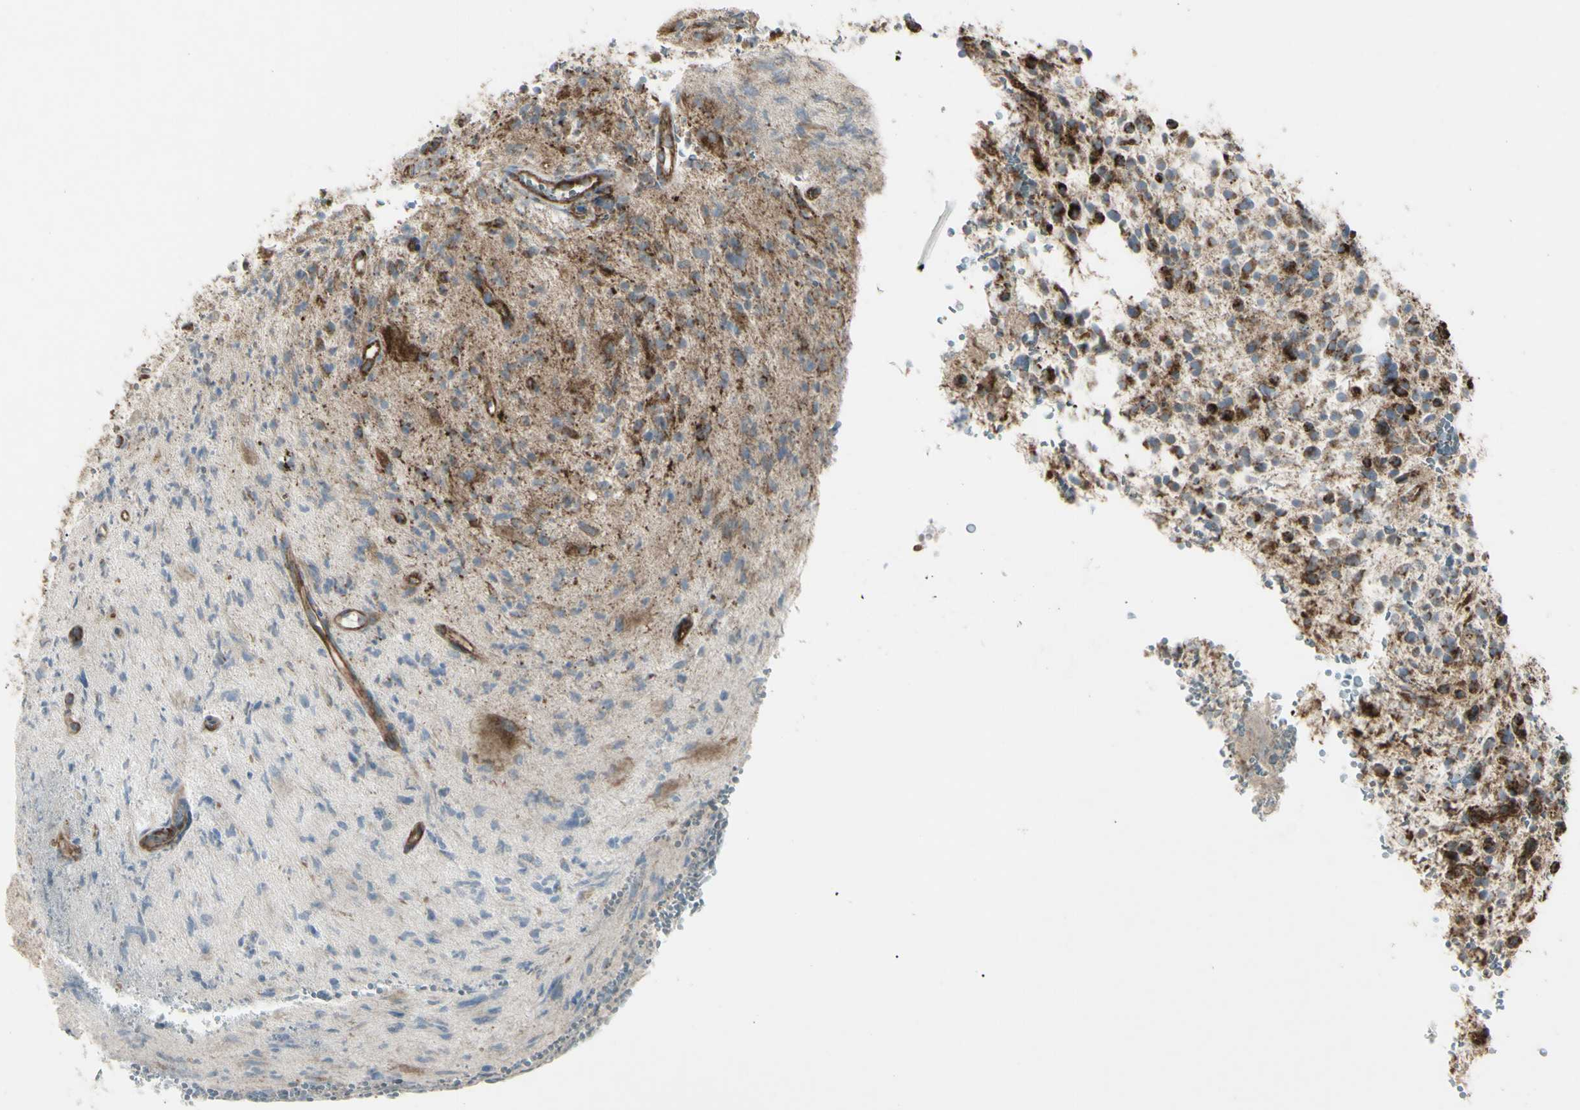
{"staining": {"intensity": "strong", "quantity": "25%-75%", "location": "cytoplasmic/membranous"}, "tissue": "glioma", "cell_type": "Tumor cells", "image_type": "cancer", "snomed": [{"axis": "morphology", "description": "Glioma, malignant, High grade"}, {"axis": "topography", "description": "Brain"}], "caption": "Strong cytoplasmic/membranous expression for a protein is seen in approximately 25%-75% of tumor cells of glioma using immunohistochemistry.", "gene": "CYB5R1", "patient": {"sex": "male", "age": 48}}